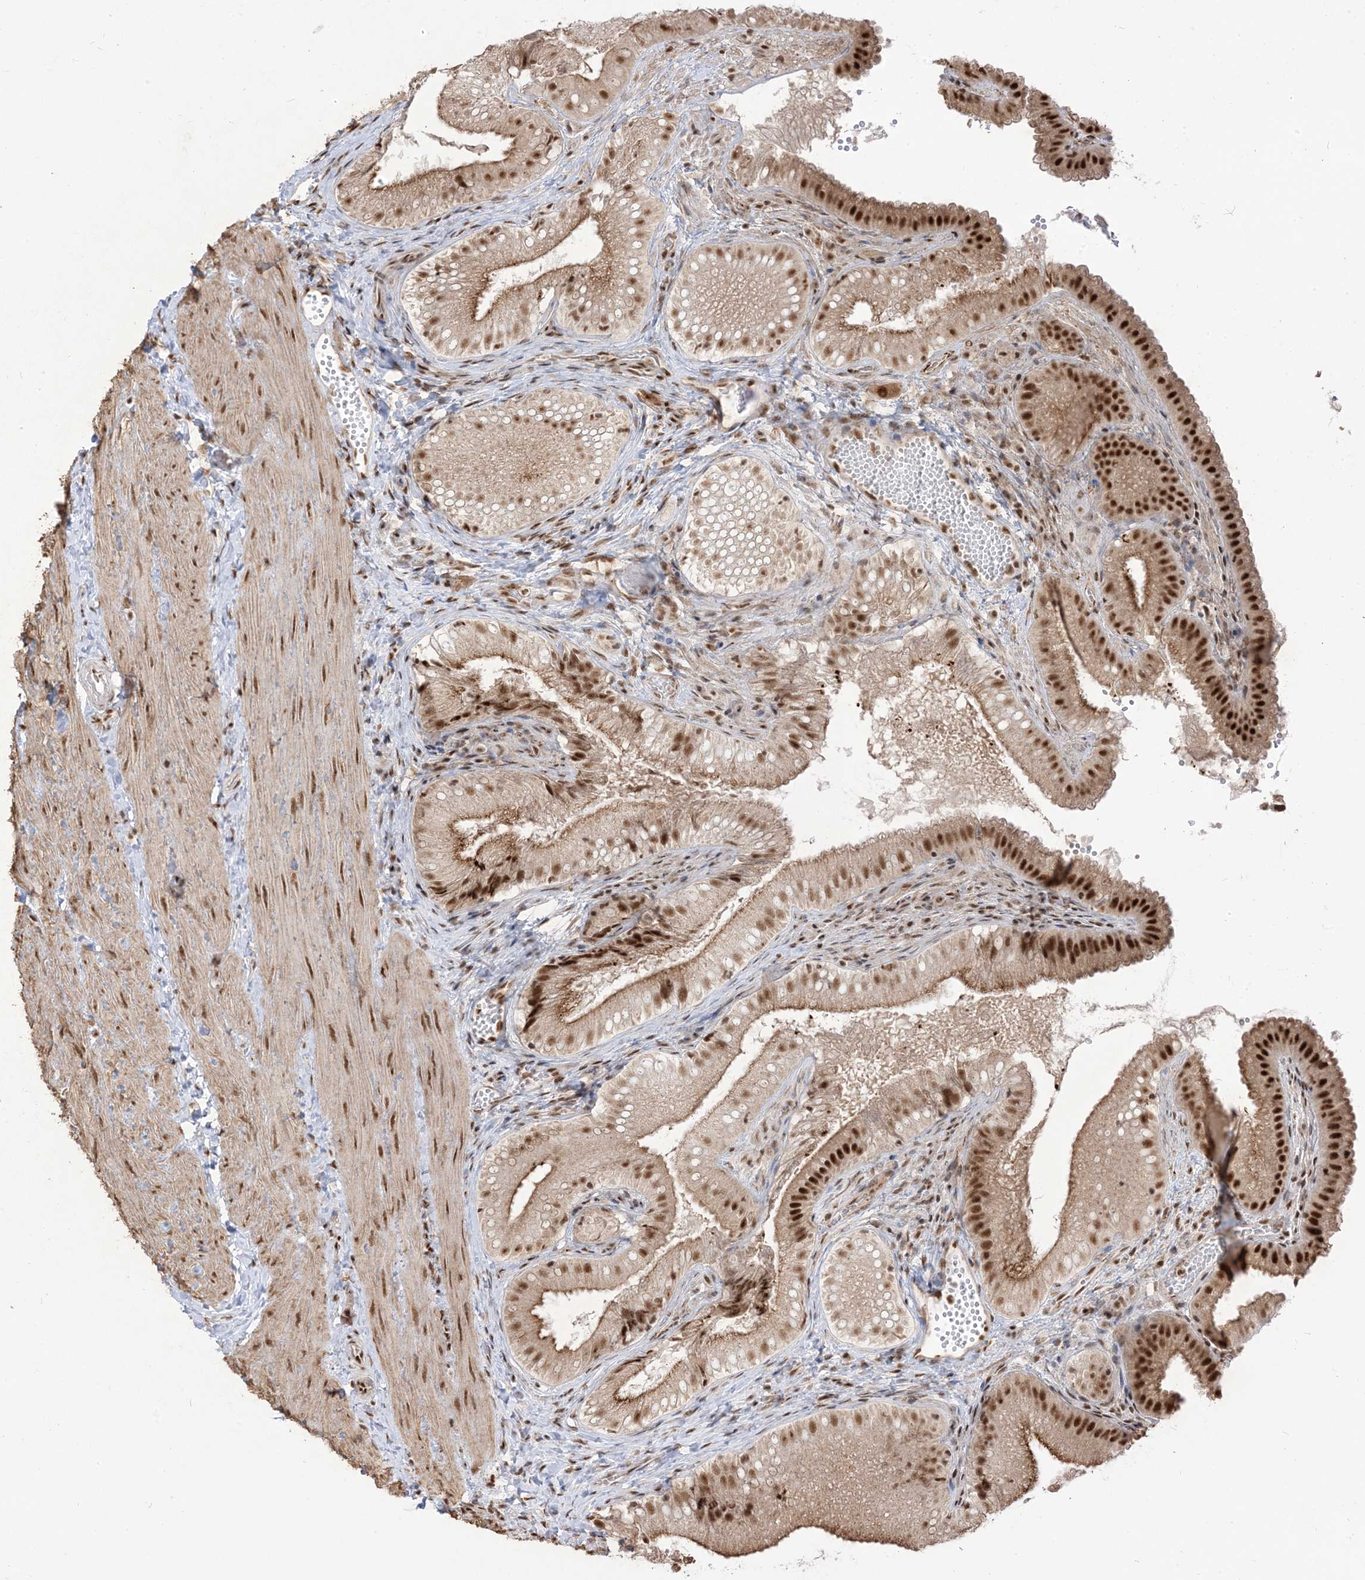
{"staining": {"intensity": "strong", "quantity": ">75%", "location": "cytoplasmic/membranous,nuclear"}, "tissue": "gallbladder", "cell_type": "Glandular cells", "image_type": "normal", "snomed": [{"axis": "morphology", "description": "Normal tissue, NOS"}, {"axis": "topography", "description": "Gallbladder"}], "caption": "Strong cytoplasmic/membranous,nuclear protein positivity is identified in approximately >75% of glandular cells in gallbladder.", "gene": "ARGLU1", "patient": {"sex": "female", "age": 30}}